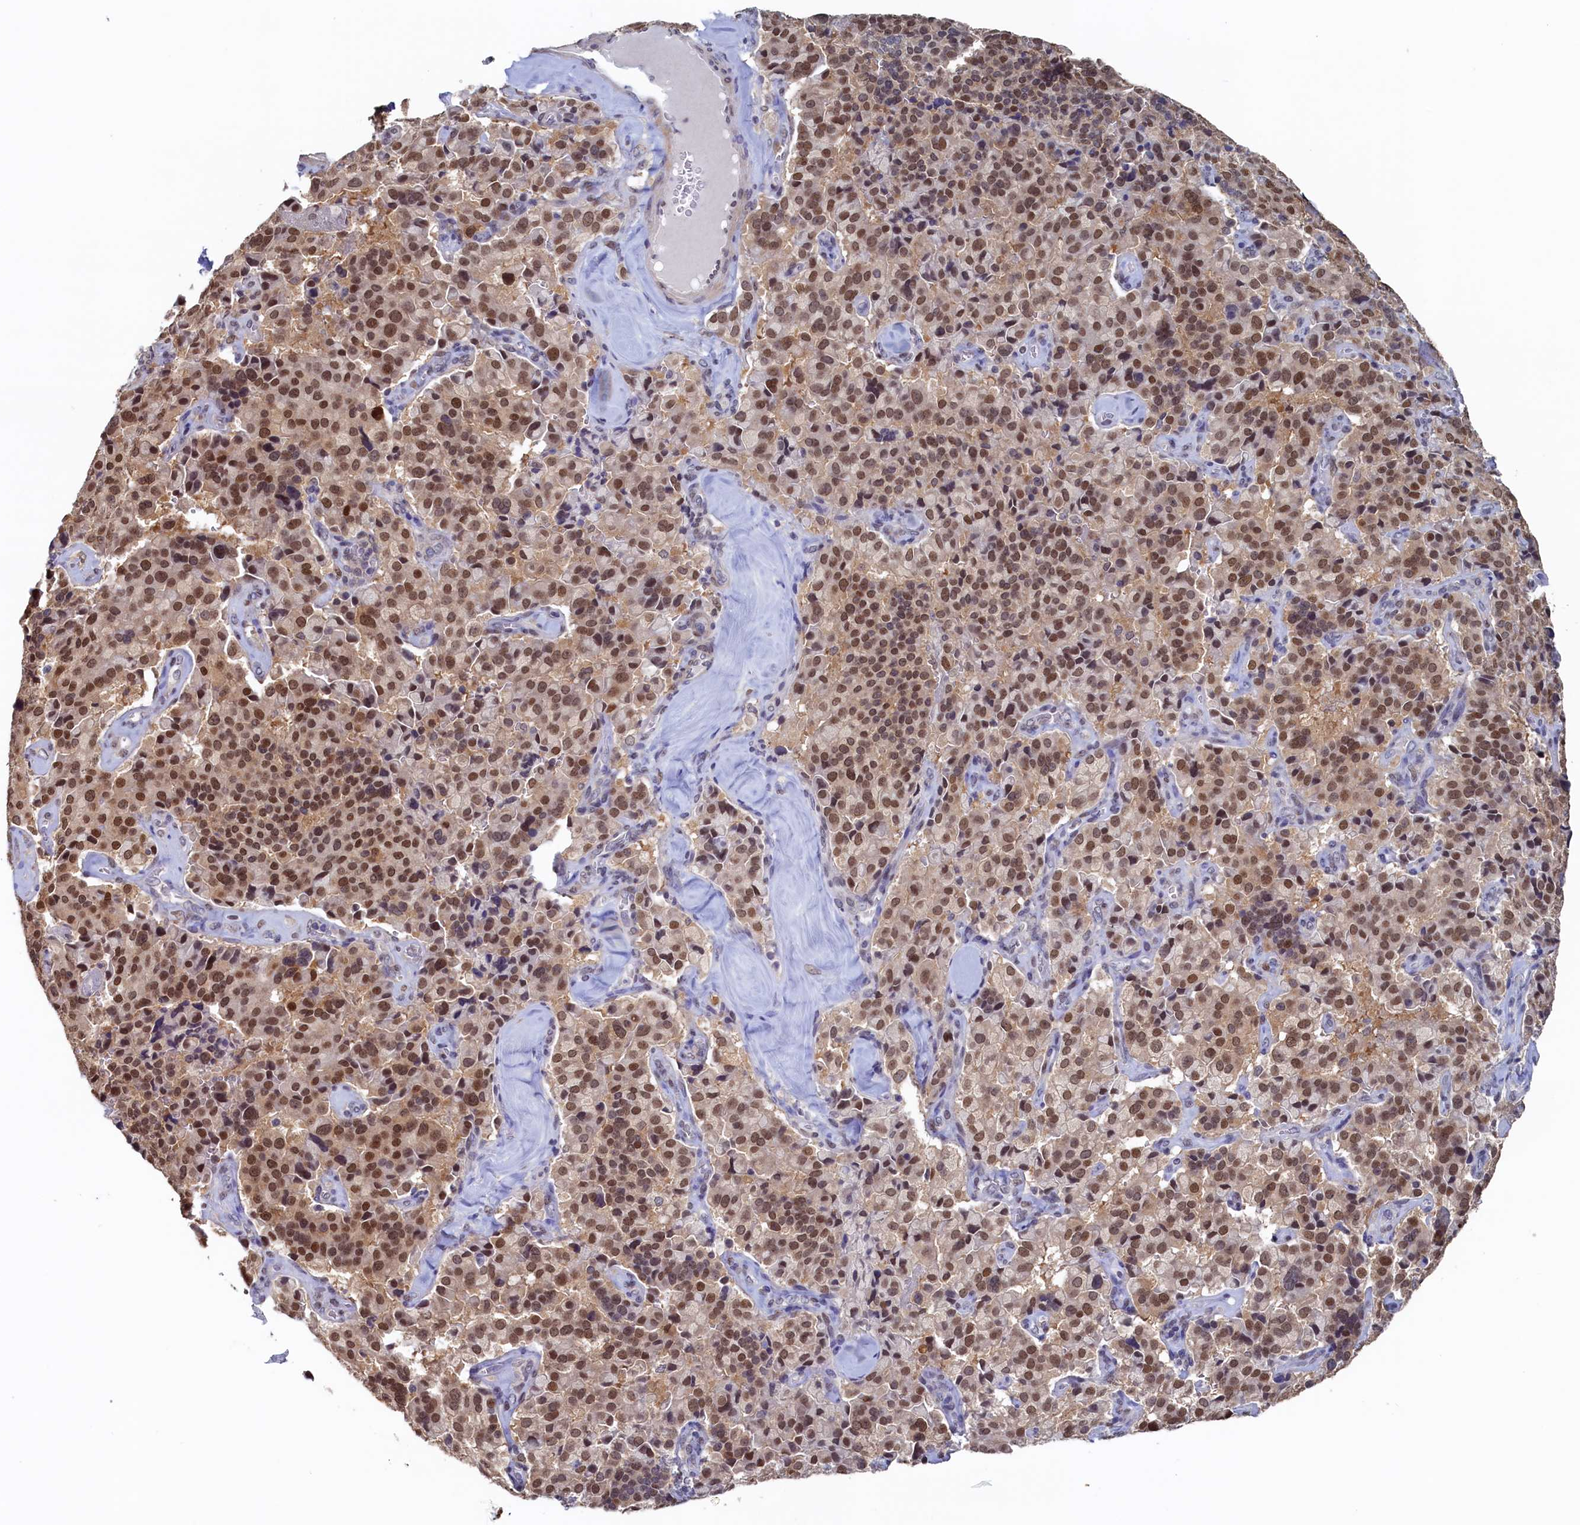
{"staining": {"intensity": "moderate", "quantity": ">75%", "location": "nuclear"}, "tissue": "pancreatic cancer", "cell_type": "Tumor cells", "image_type": "cancer", "snomed": [{"axis": "morphology", "description": "Adenocarcinoma, NOS"}, {"axis": "topography", "description": "Pancreas"}], "caption": "Immunohistochemical staining of human pancreatic adenocarcinoma exhibits moderate nuclear protein staining in about >75% of tumor cells.", "gene": "AHCY", "patient": {"sex": "male", "age": 65}}